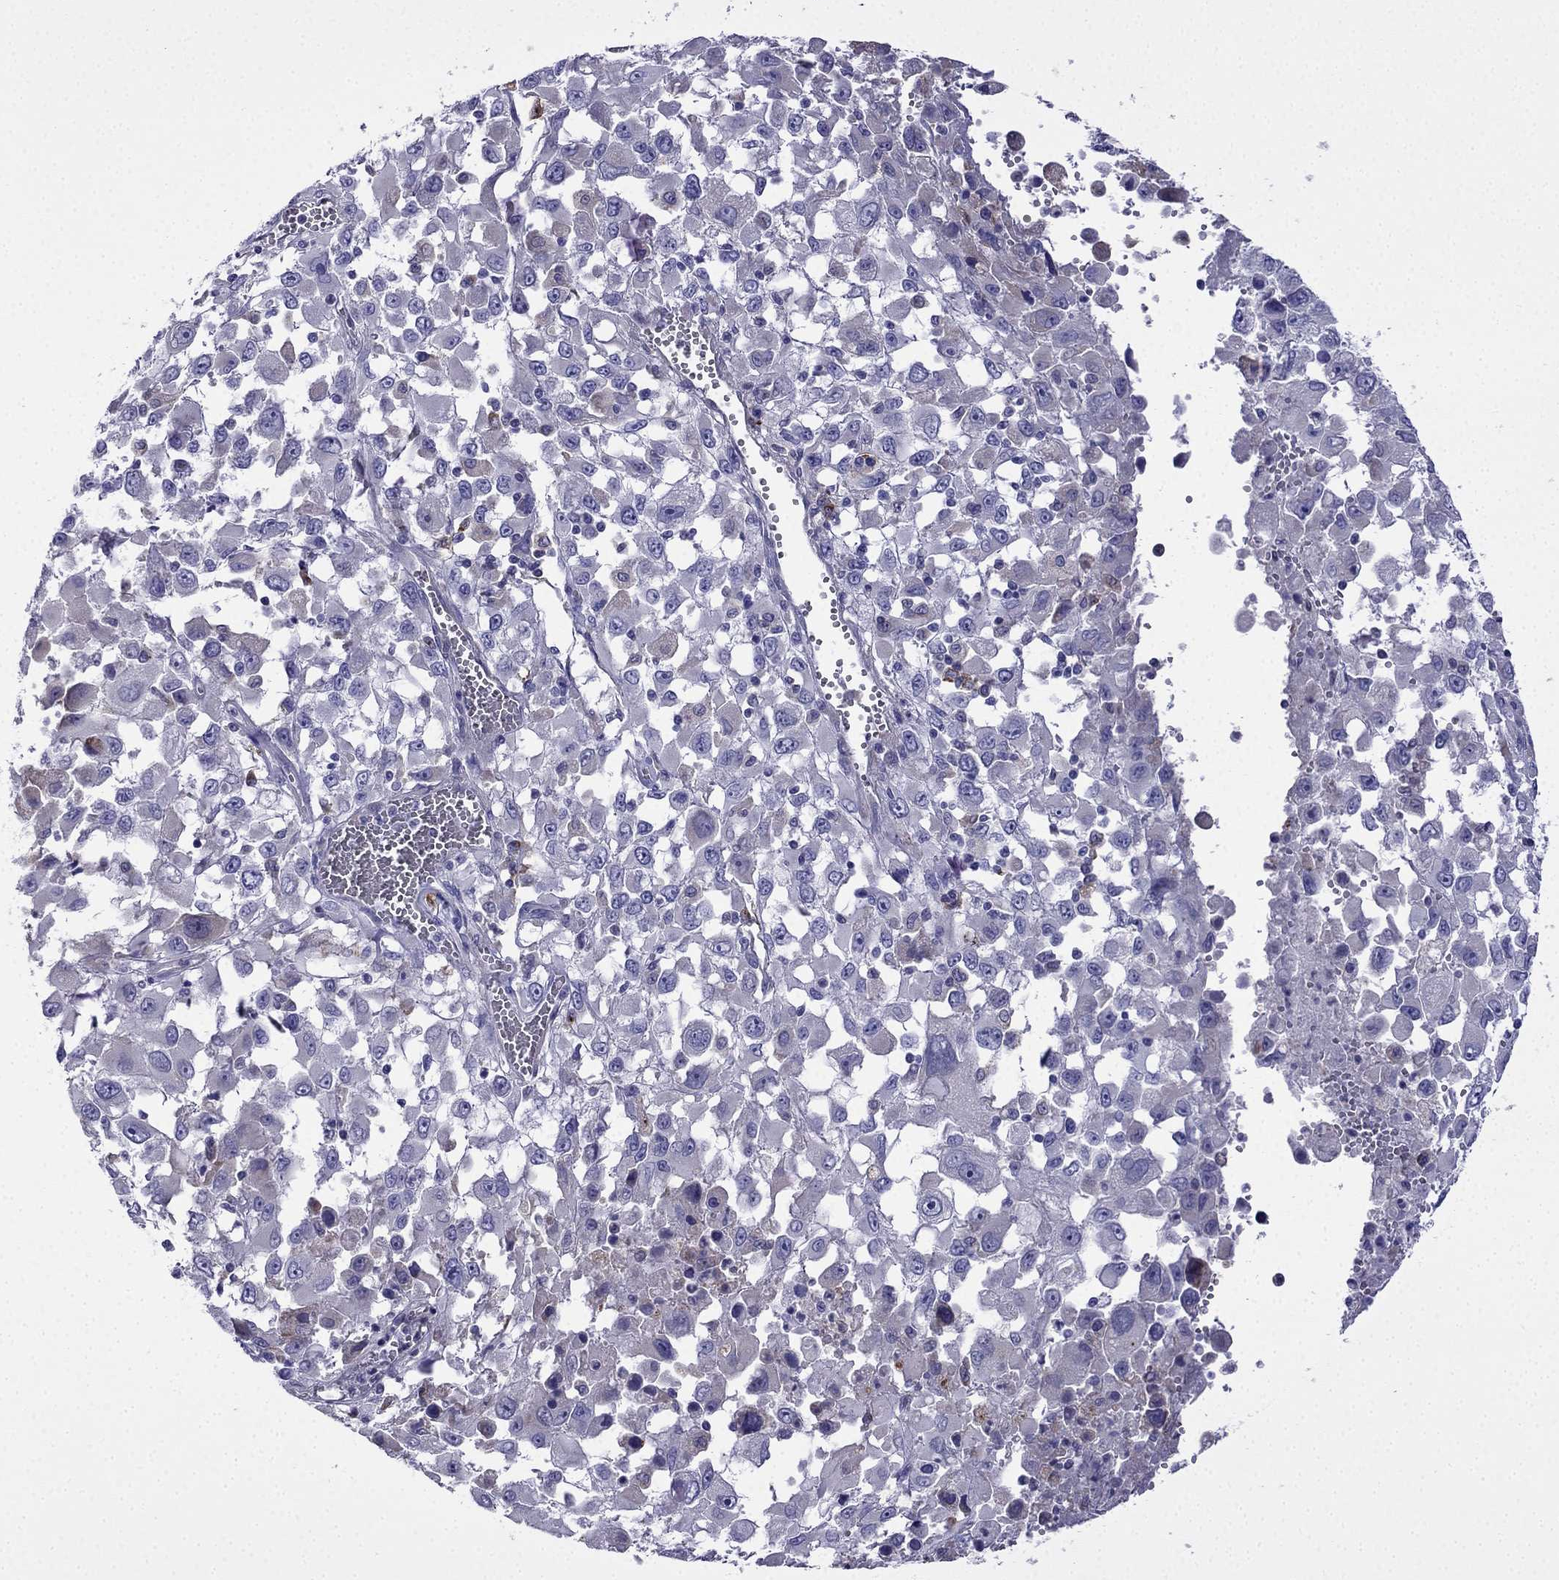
{"staining": {"intensity": "weak", "quantity": "<25%", "location": "cytoplasmic/membranous"}, "tissue": "melanoma", "cell_type": "Tumor cells", "image_type": "cancer", "snomed": [{"axis": "morphology", "description": "Malignant melanoma, Metastatic site"}, {"axis": "topography", "description": "Soft tissue"}], "caption": "Melanoma stained for a protein using IHC exhibits no staining tumor cells.", "gene": "TSSK4", "patient": {"sex": "male", "age": 50}}